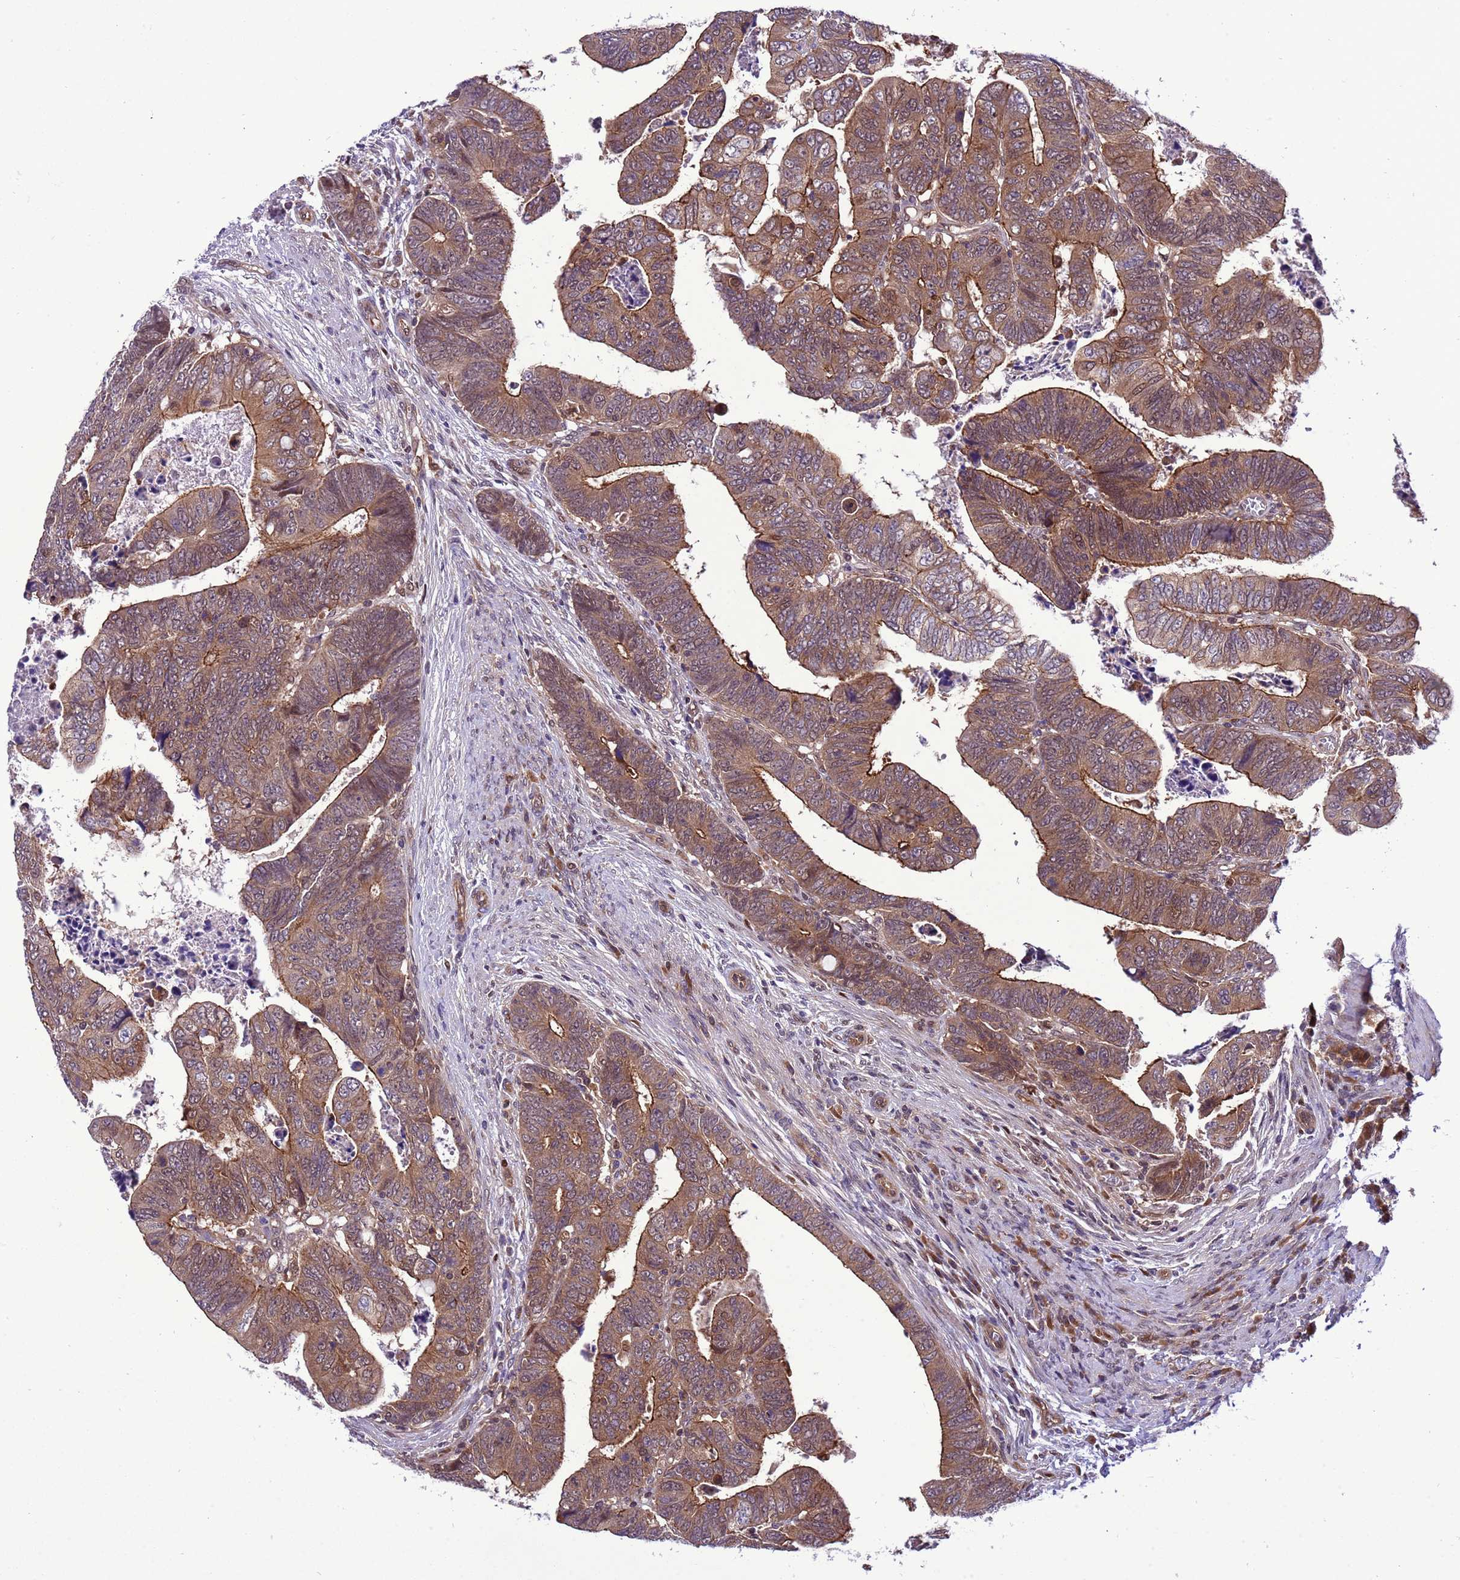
{"staining": {"intensity": "moderate", "quantity": ">75%", "location": "cytoplasmic/membranous"}, "tissue": "colorectal cancer", "cell_type": "Tumor cells", "image_type": "cancer", "snomed": [{"axis": "morphology", "description": "Normal tissue, NOS"}, {"axis": "morphology", "description": "Adenocarcinoma, NOS"}, {"axis": "topography", "description": "Rectum"}], "caption": "IHC histopathology image of human adenocarcinoma (colorectal) stained for a protein (brown), which displays medium levels of moderate cytoplasmic/membranous staining in about >75% of tumor cells.", "gene": "RASD1", "patient": {"sex": "female", "age": 65}}